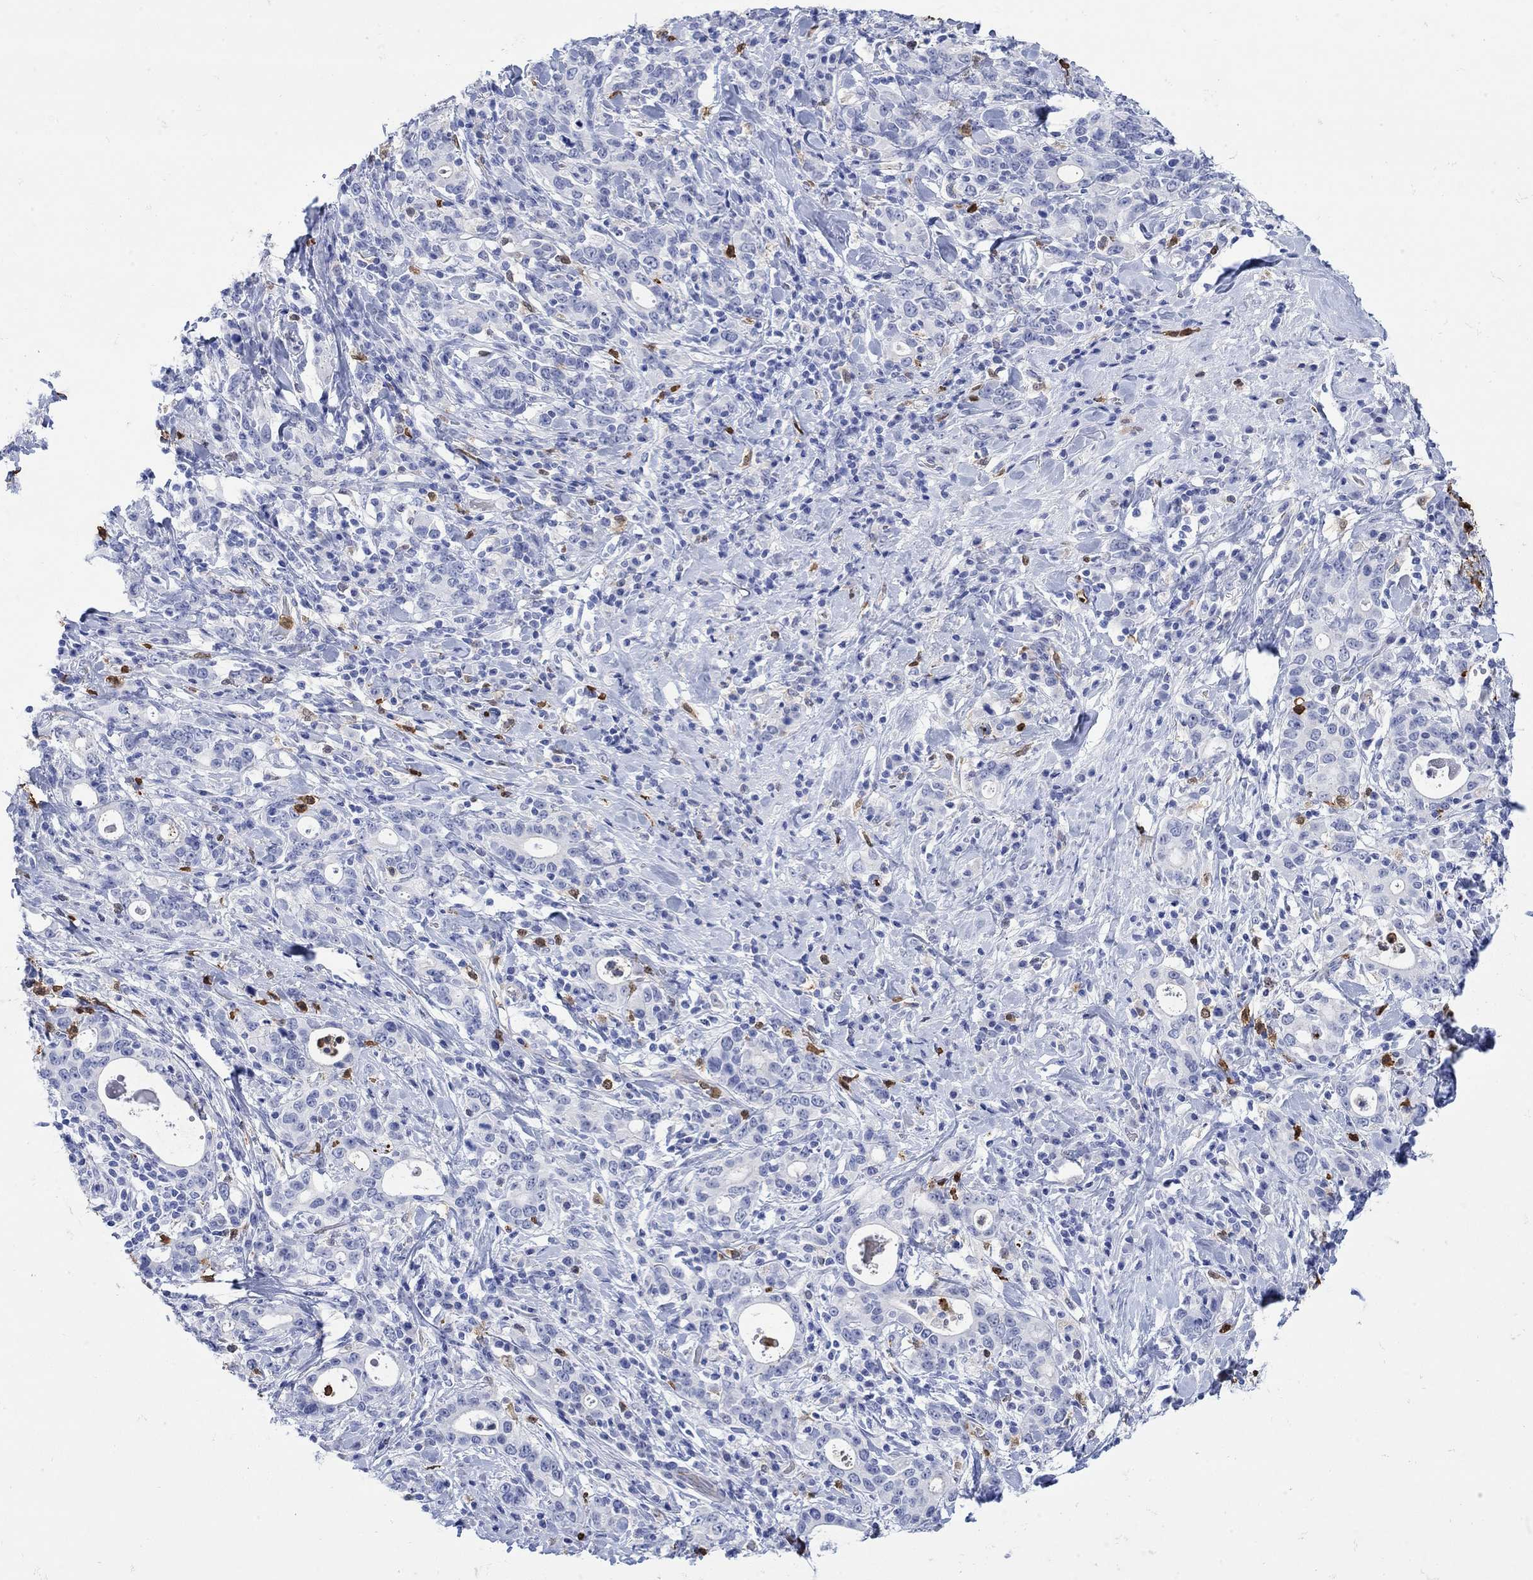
{"staining": {"intensity": "negative", "quantity": "none", "location": "none"}, "tissue": "stomach cancer", "cell_type": "Tumor cells", "image_type": "cancer", "snomed": [{"axis": "morphology", "description": "Adenocarcinoma, NOS"}, {"axis": "topography", "description": "Stomach"}], "caption": "High power microscopy histopathology image of an immunohistochemistry image of stomach adenocarcinoma, revealing no significant expression in tumor cells. (DAB (3,3'-diaminobenzidine) immunohistochemistry (IHC), high magnification).", "gene": "LINGO3", "patient": {"sex": "male", "age": 79}}